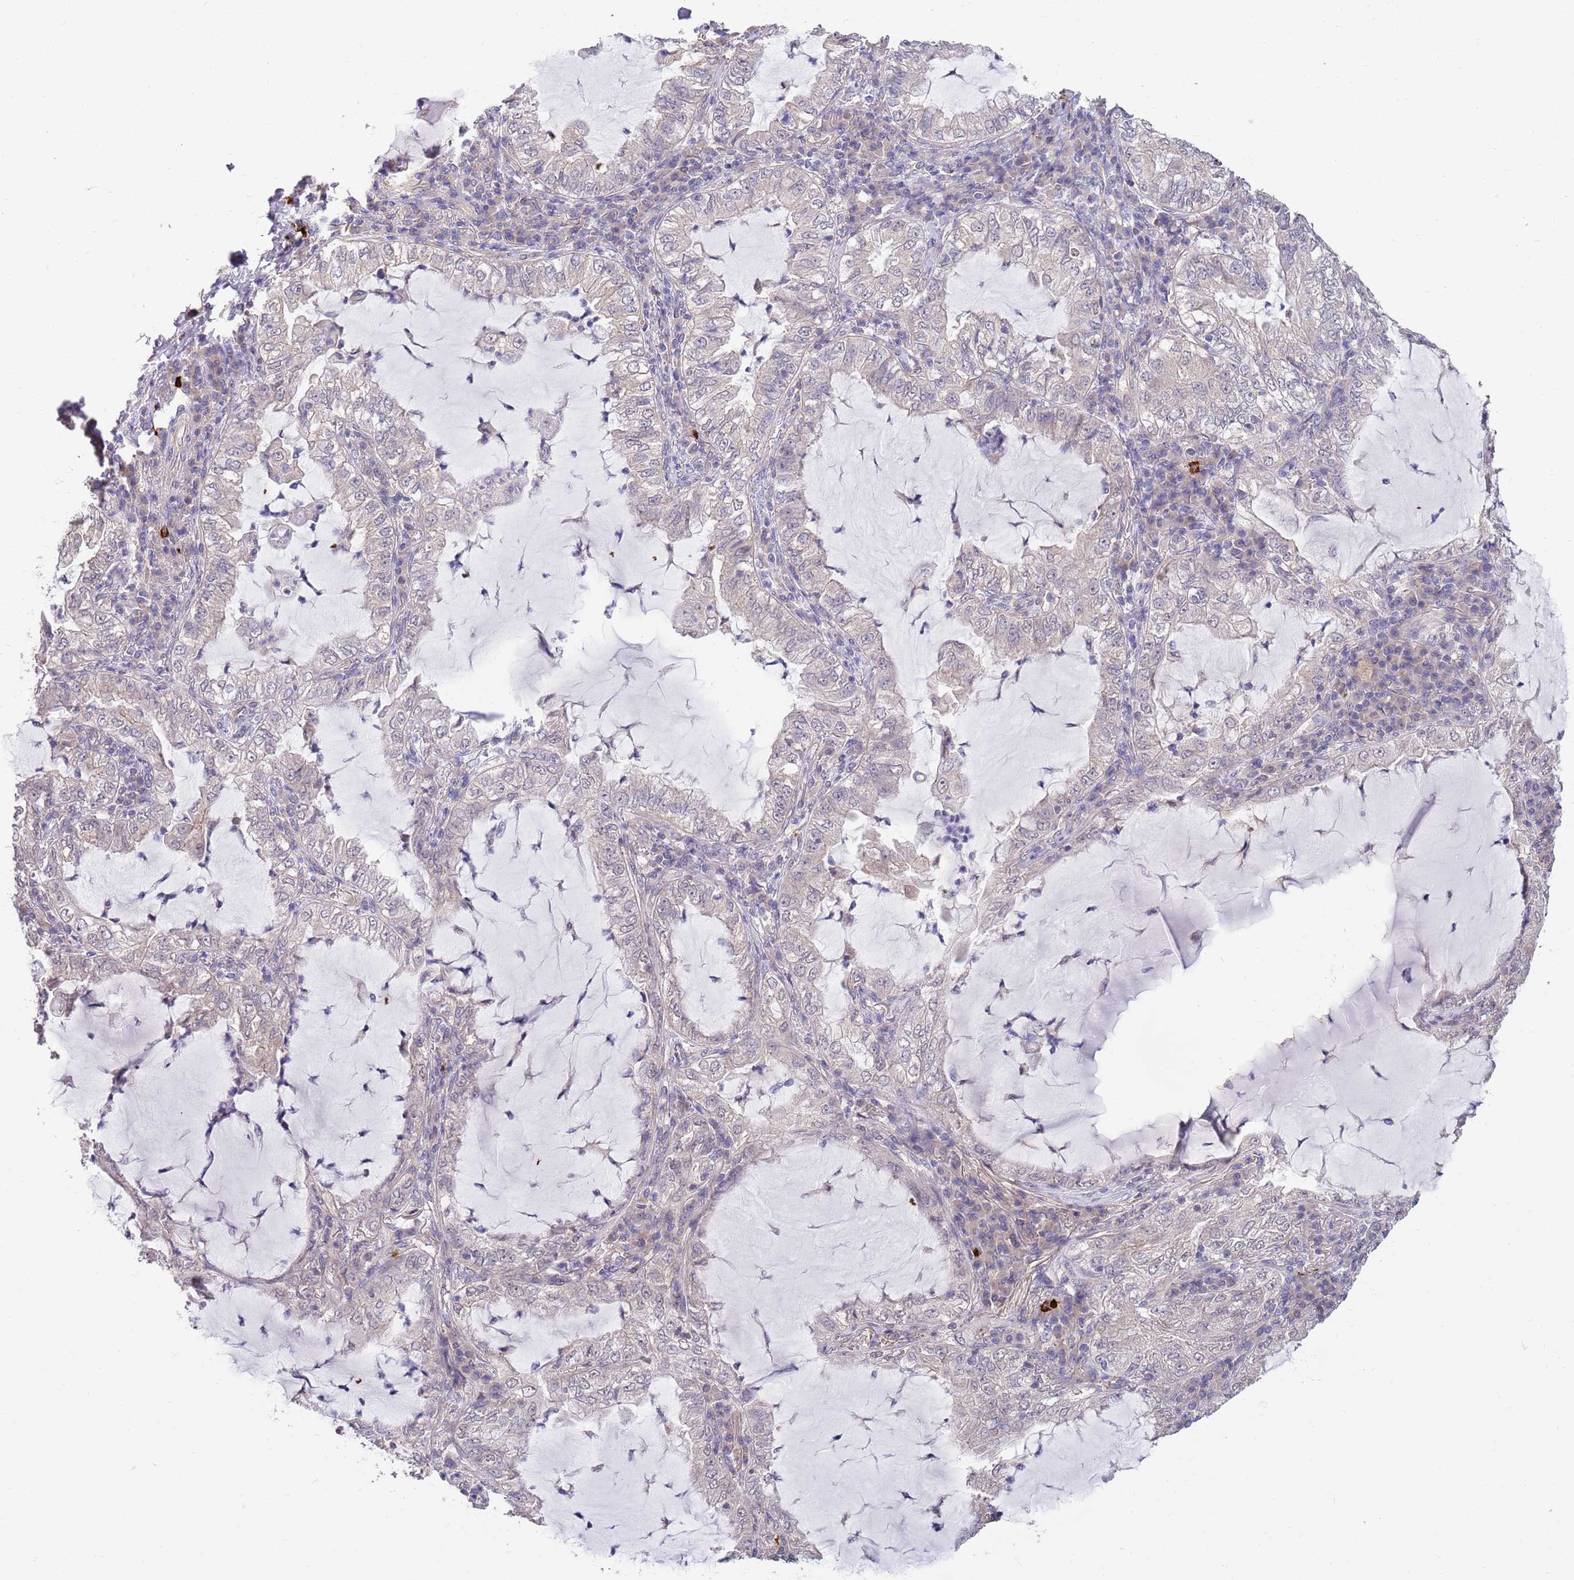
{"staining": {"intensity": "negative", "quantity": "none", "location": "none"}, "tissue": "lung cancer", "cell_type": "Tumor cells", "image_type": "cancer", "snomed": [{"axis": "morphology", "description": "Adenocarcinoma, NOS"}, {"axis": "topography", "description": "Lung"}], "caption": "A high-resolution histopathology image shows immunohistochemistry (IHC) staining of lung cancer (adenocarcinoma), which reveals no significant positivity in tumor cells.", "gene": "MARVELD2", "patient": {"sex": "female", "age": 73}}